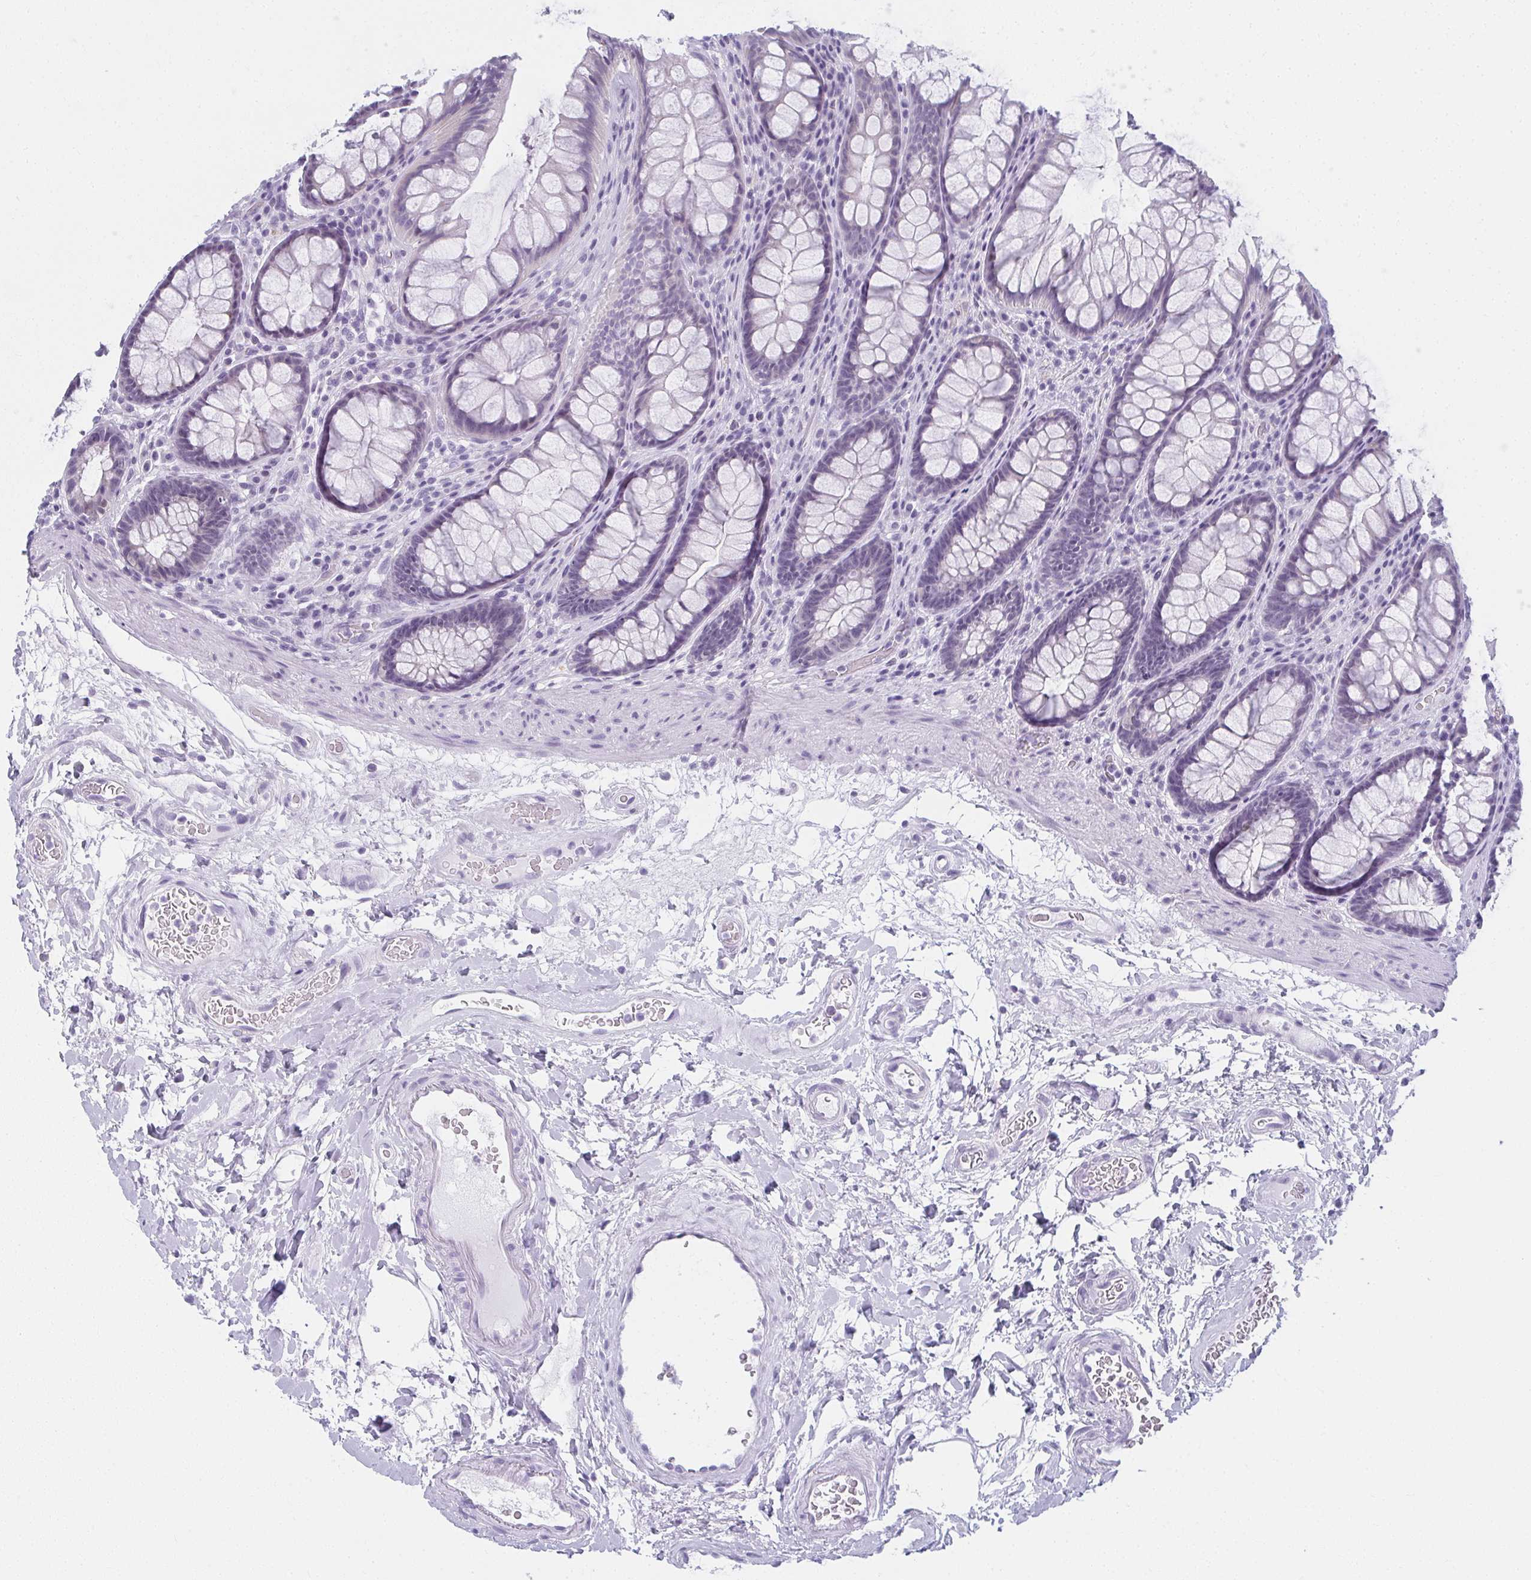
{"staining": {"intensity": "negative", "quantity": "none", "location": "none"}, "tissue": "rectum", "cell_type": "Glandular cells", "image_type": "normal", "snomed": [{"axis": "morphology", "description": "Normal tissue, NOS"}, {"axis": "topography", "description": "Rectum"}], "caption": "There is no significant positivity in glandular cells of rectum. (DAB IHC with hematoxylin counter stain).", "gene": "MOBP", "patient": {"sex": "male", "age": 72}}